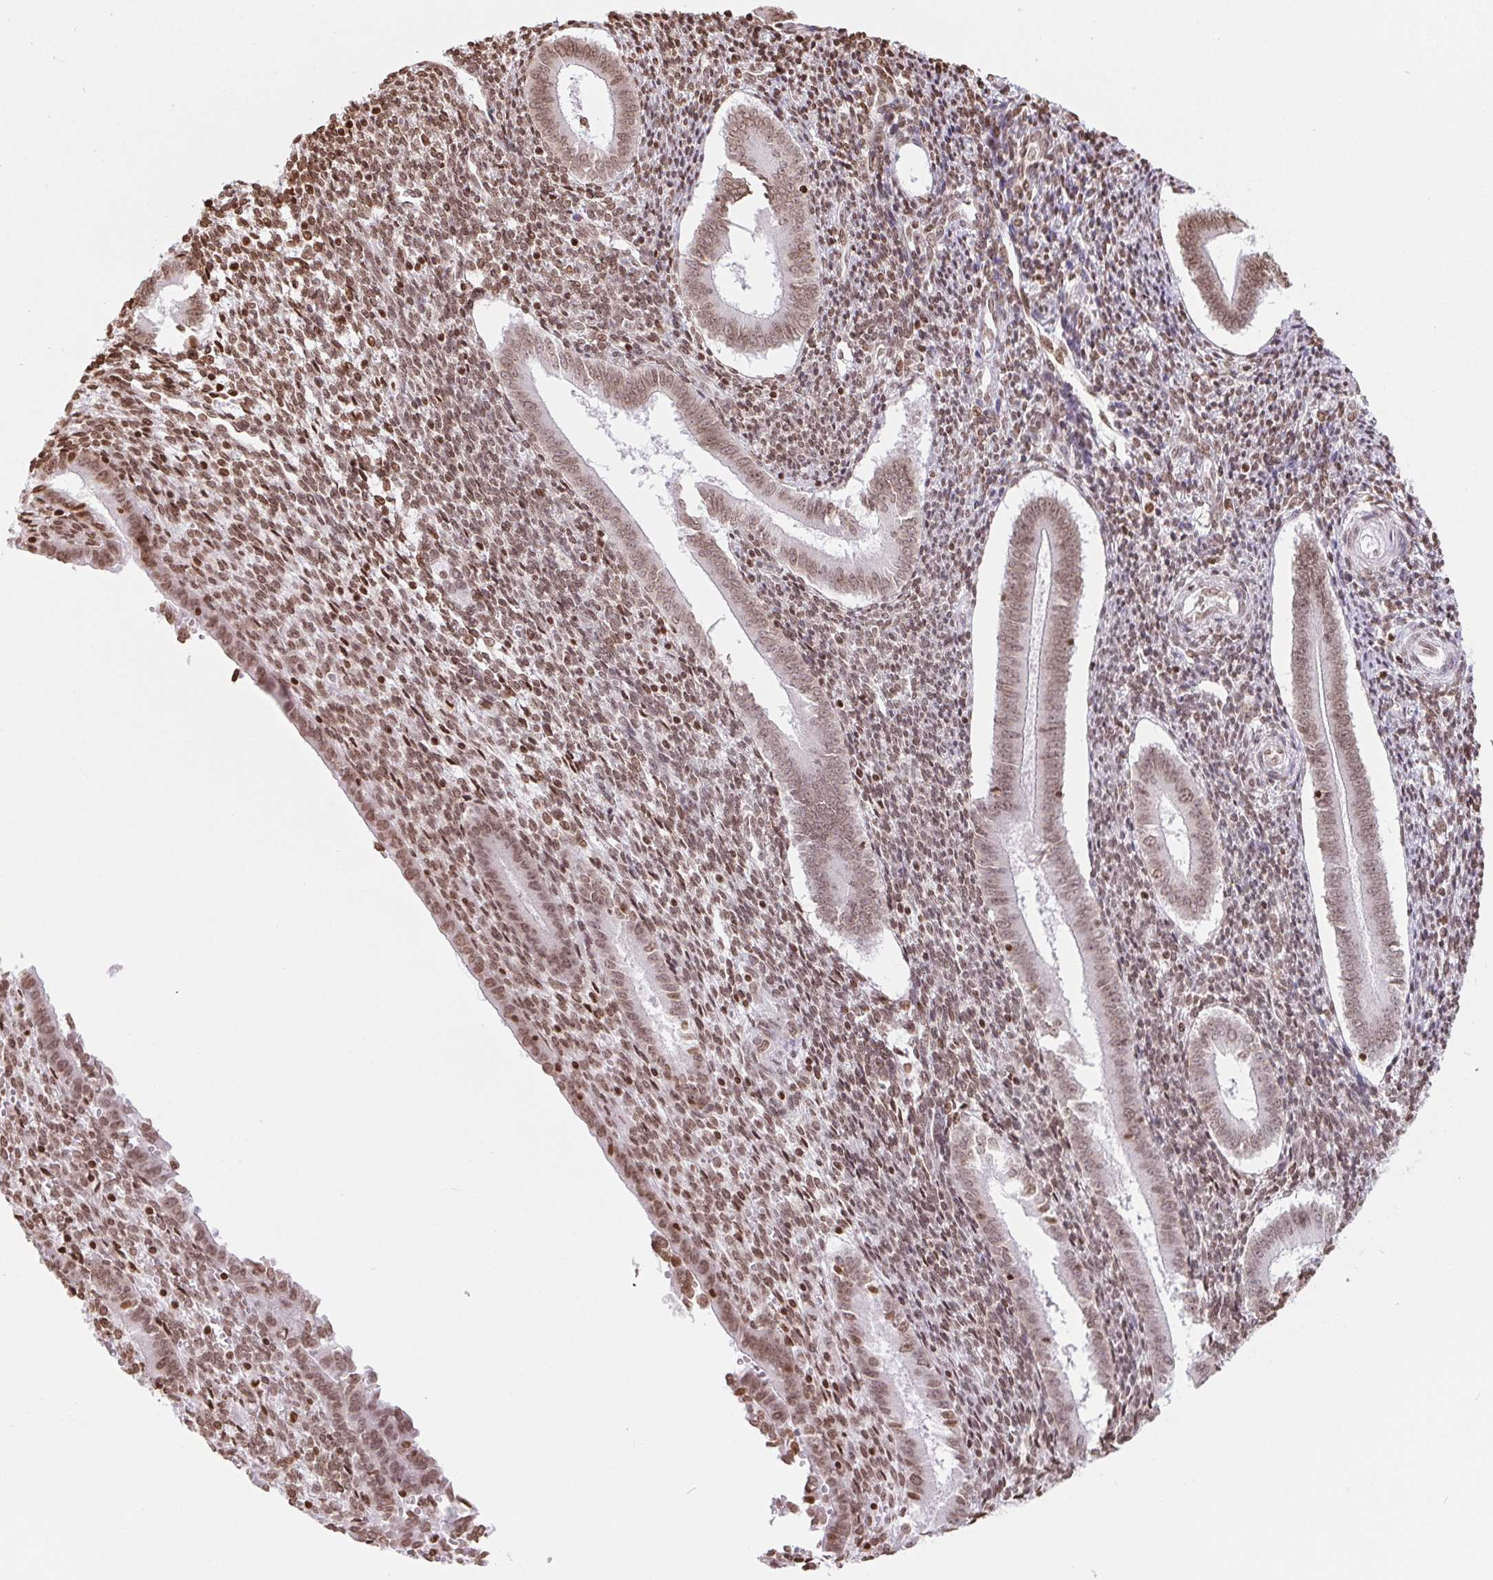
{"staining": {"intensity": "moderate", "quantity": ">75%", "location": "nuclear"}, "tissue": "endometrium", "cell_type": "Cells in endometrial stroma", "image_type": "normal", "snomed": [{"axis": "morphology", "description": "Normal tissue, NOS"}, {"axis": "topography", "description": "Endometrium"}], "caption": "IHC of normal human endometrium exhibits medium levels of moderate nuclear positivity in about >75% of cells in endometrial stroma.", "gene": "SMIM12", "patient": {"sex": "female", "age": 25}}